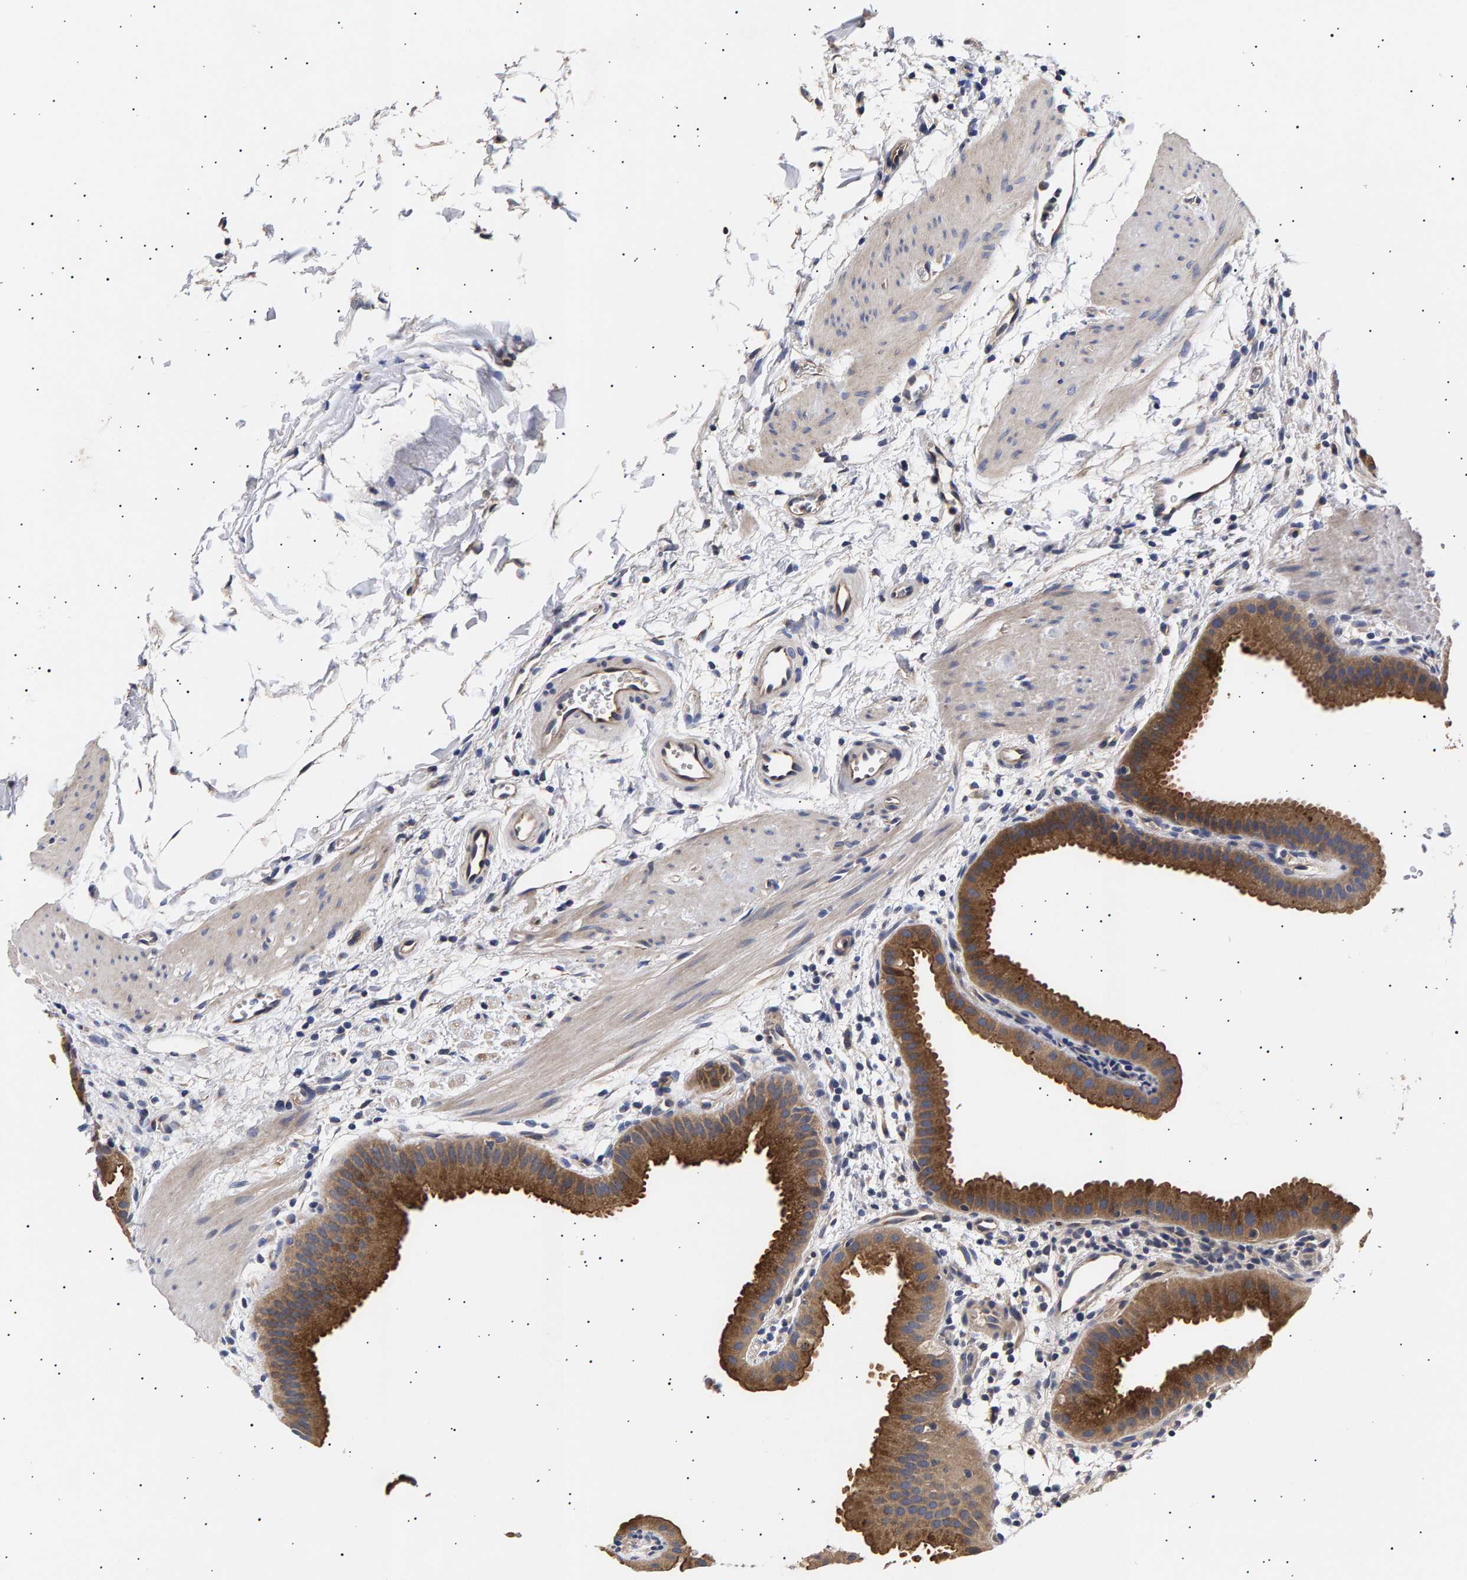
{"staining": {"intensity": "moderate", "quantity": ">75%", "location": "cytoplasmic/membranous"}, "tissue": "gallbladder", "cell_type": "Glandular cells", "image_type": "normal", "snomed": [{"axis": "morphology", "description": "Normal tissue, NOS"}, {"axis": "topography", "description": "Gallbladder"}], "caption": "A brown stain highlights moderate cytoplasmic/membranous staining of a protein in glandular cells of normal gallbladder.", "gene": "ANKRD40", "patient": {"sex": "female", "age": 64}}